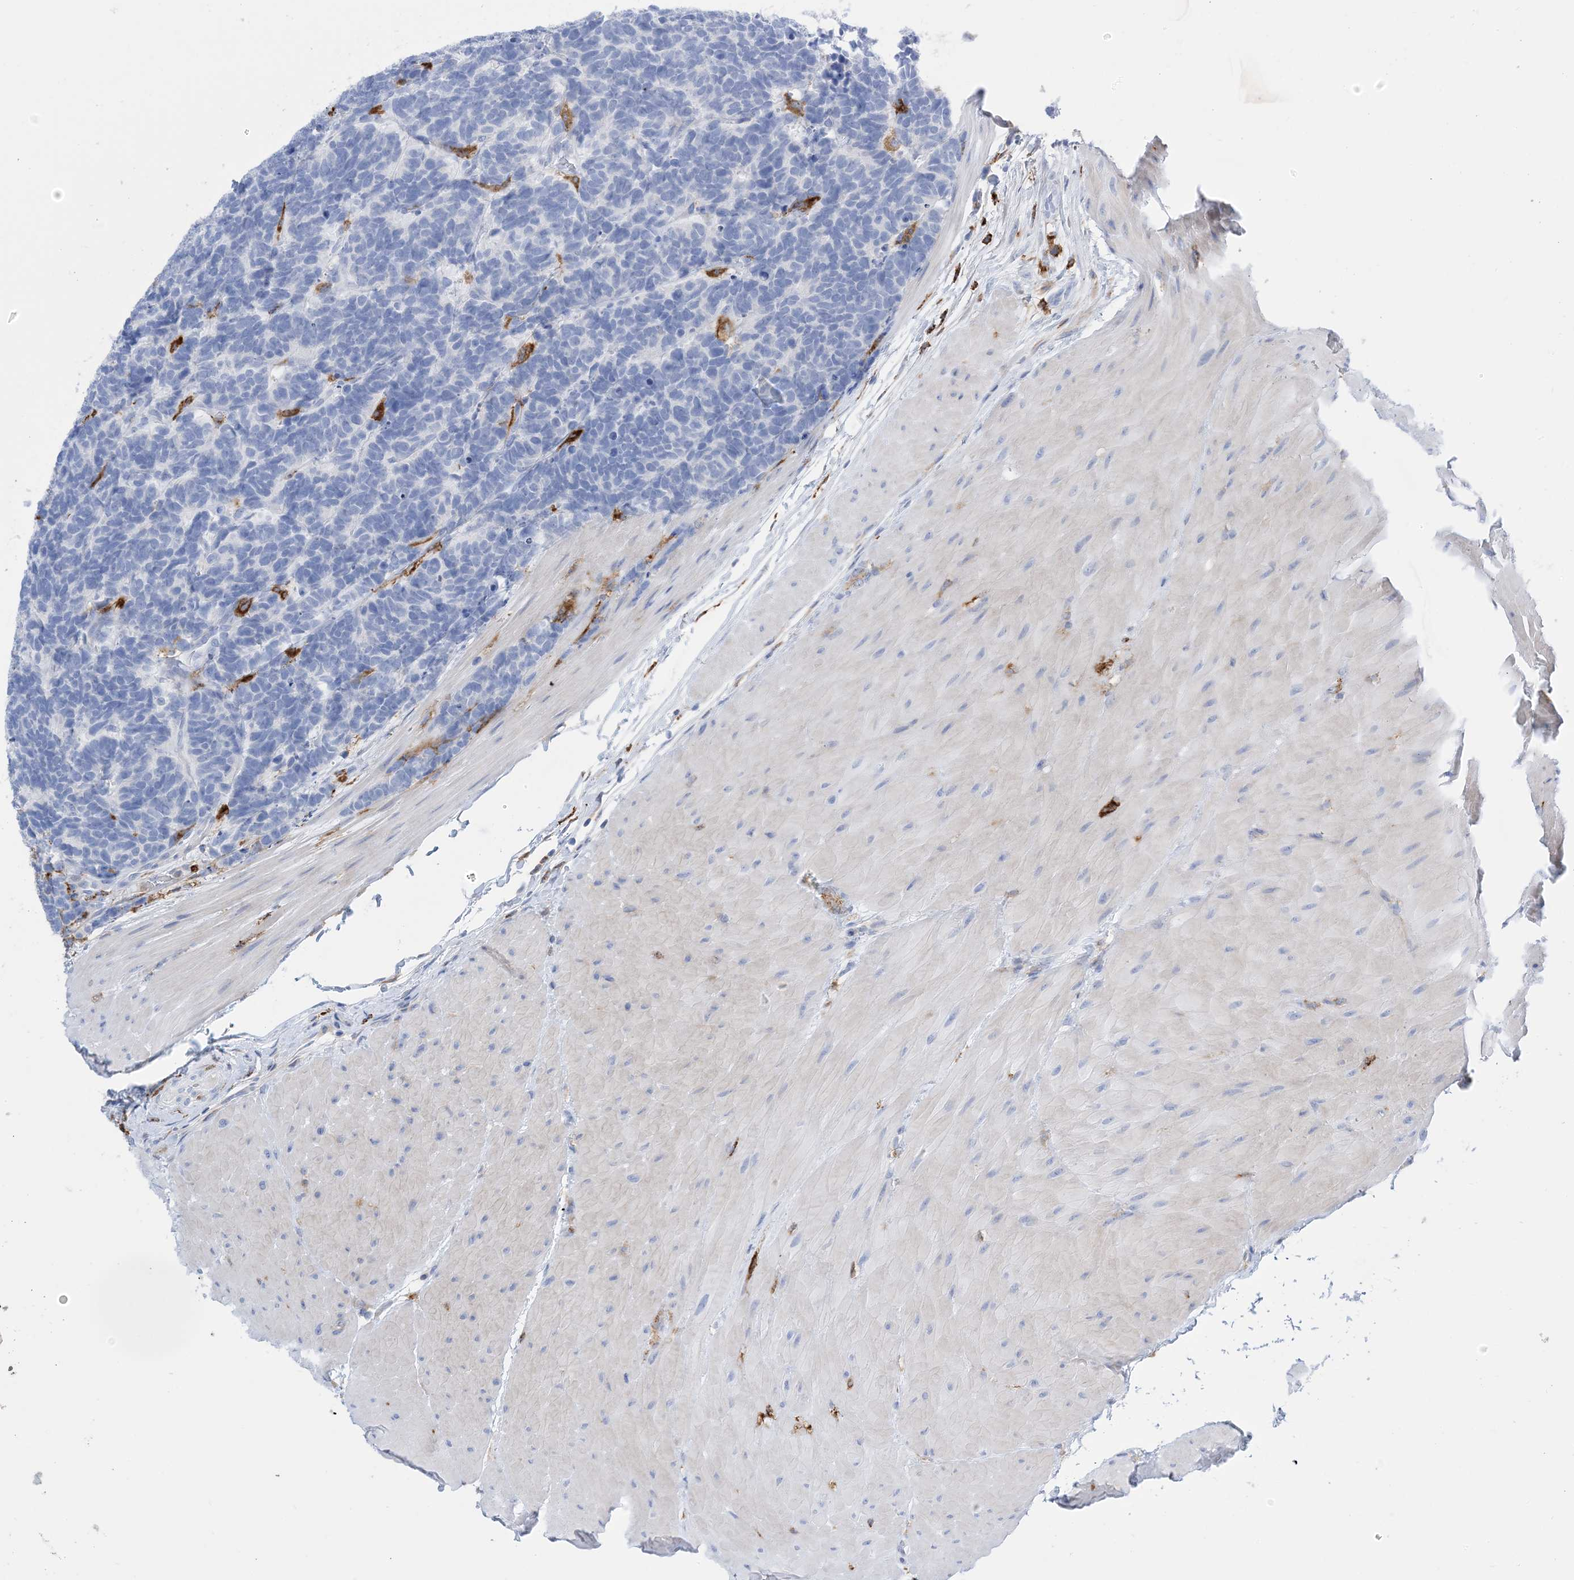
{"staining": {"intensity": "negative", "quantity": "none", "location": "none"}, "tissue": "carcinoid", "cell_type": "Tumor cells", "image_type": "cancer", "snomed": [{"axis": "morphology", "description": "Carcinoma, NOS"}, {"axis": "morphology", "description": "Carcinoid, malignant, NOS"}, {"axis": "topography", "description": "Urinary bladder"}], "caption": "Tumor cells show no significant protein expression in carcinoma.", "gene": "DPH3", "patient": {"sex": "male", "age": 57}}